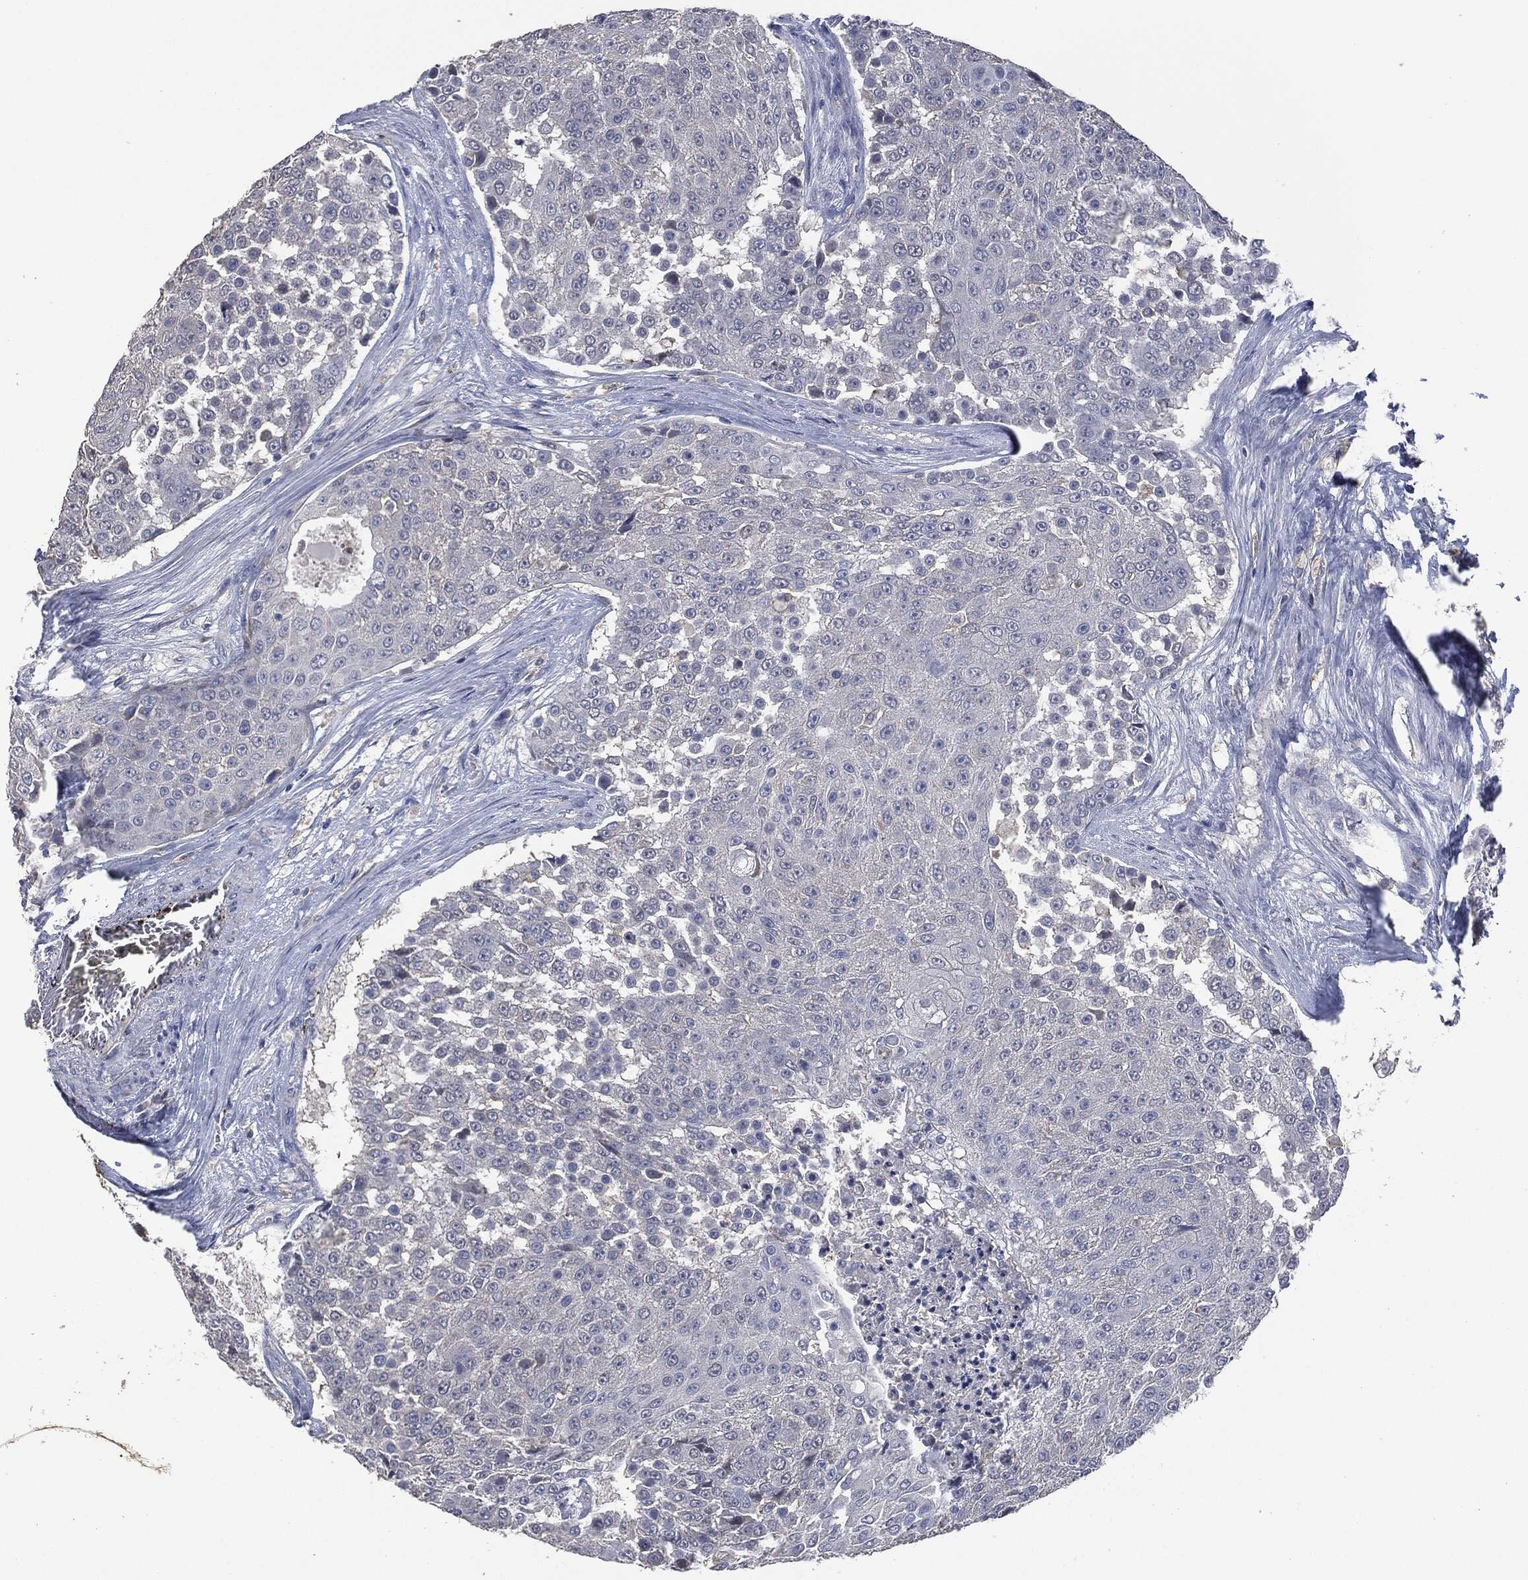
{"staining": {"intensity": "negative", "quantity": "none", "location": "none"}, "tissue": "urothelial cancer", "cell_type": "Tumor cells", "image_type": "cancer", "snomed": [{"axis": "morphology", "description": "Urothelial carcinoma, High grade"}, {"axis": "topography", "description": "Urinary bladder"}], "caption": "Tumor cells are negative for brown protein staining in urothelial carcinoma (high-grade). (DAB (3,3'-diaminobenzidine) IHC with hematoxylin counter stain).", "gene": "CD33", "patient": {"sex": "female", "age": 63}}